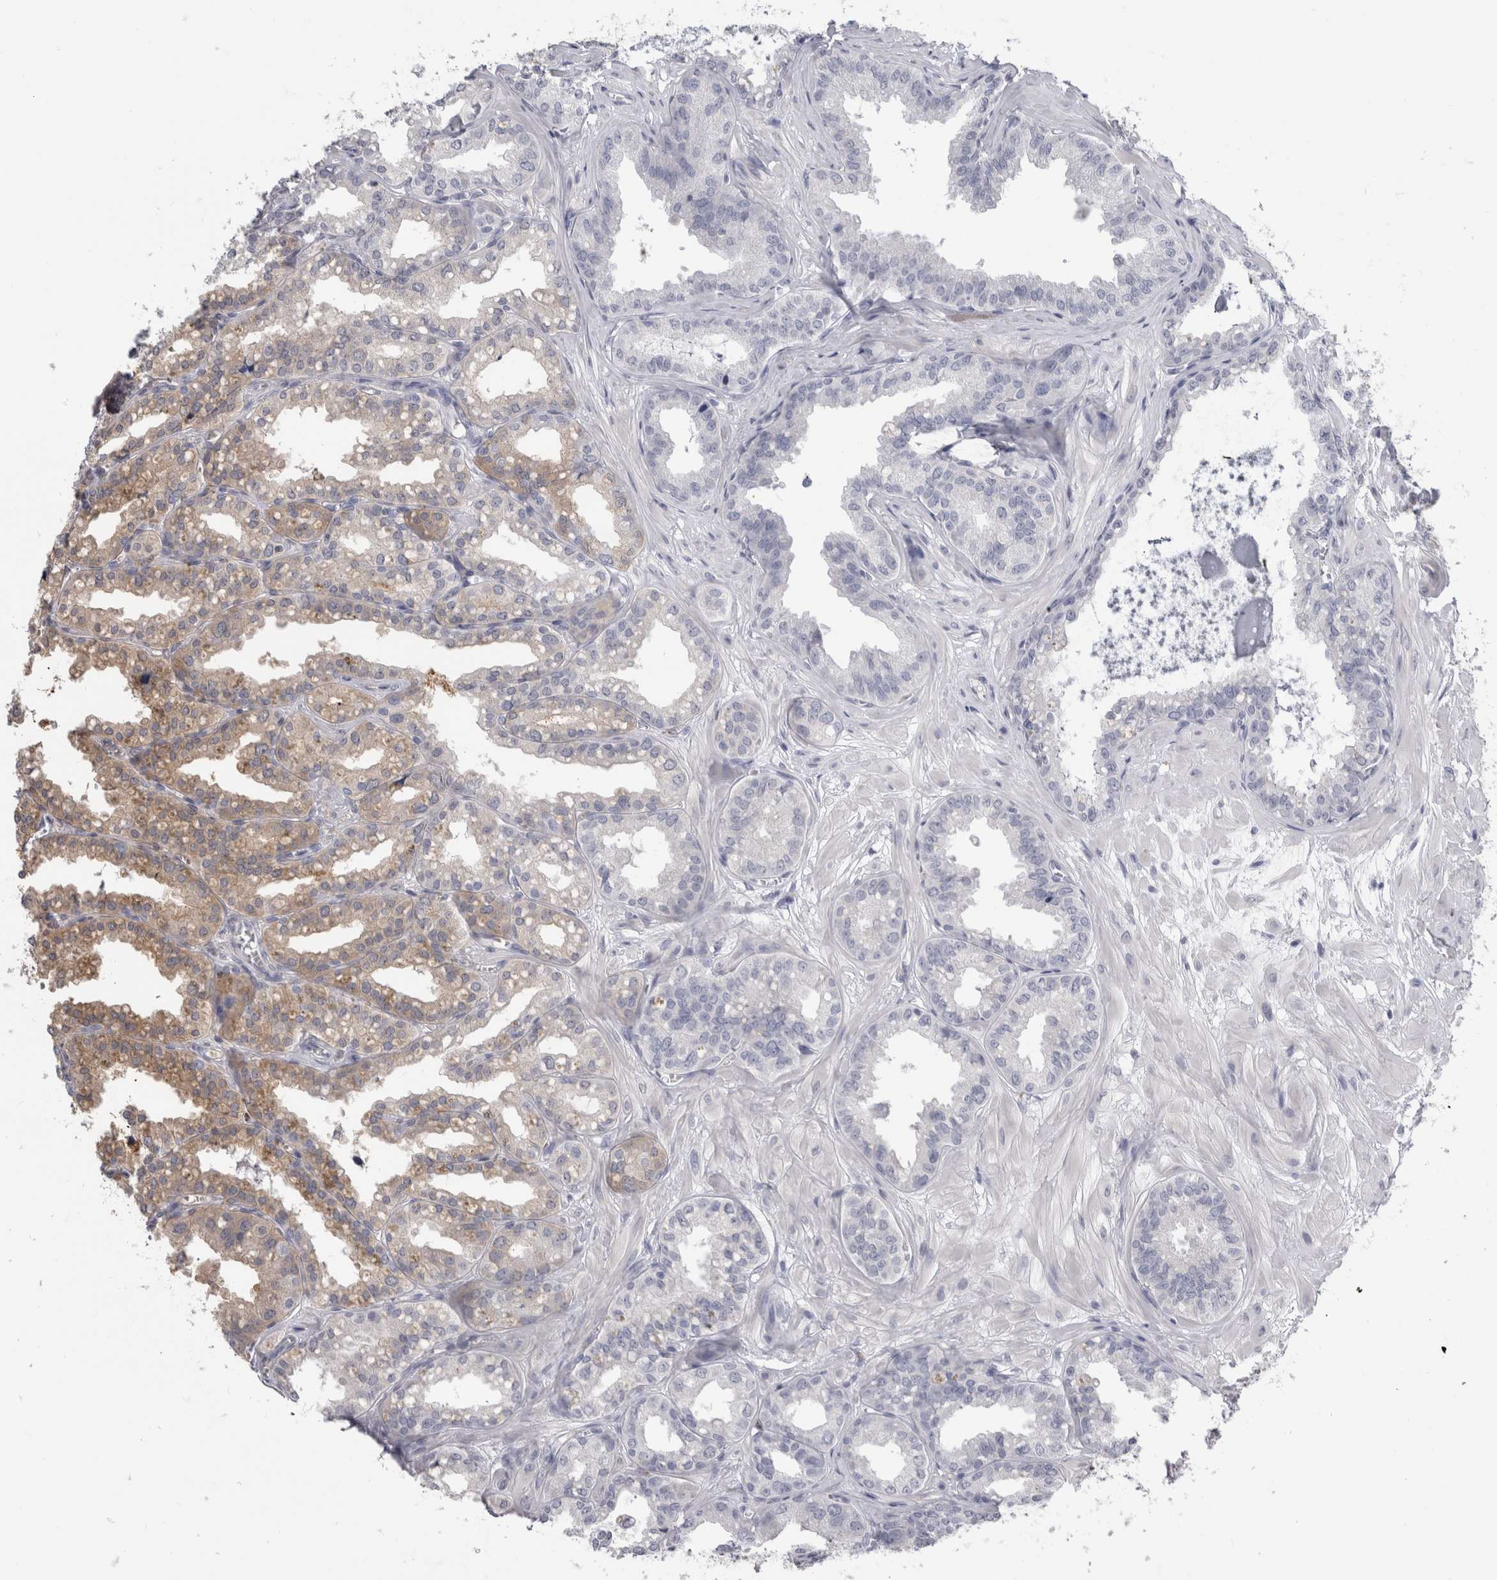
{"staining": {"intensity": "moderate", "quantity": "<25%", "location": "cytoplasmic/membranous"}, "tissue": "seminal vesicle", "cell_type": "Glandular cells", "image_type": "normal", "snomed": [{"axis": "morphology", "description": "Normal tissue, NOS"}, {"axis": "topography", "description": "Prostate"}, {"axis": "topography", "description": "Seminal veicle"}], "caption": "Glandular cells demonstrate low levels of moderate cytoplasmic/membranous staining in about <25% of cells in benign seminal vesicle. (IHC, brightfield microscopy, high magnification).", "gene": "MSMB", "patient": {"sex": "male", "age": 51}}